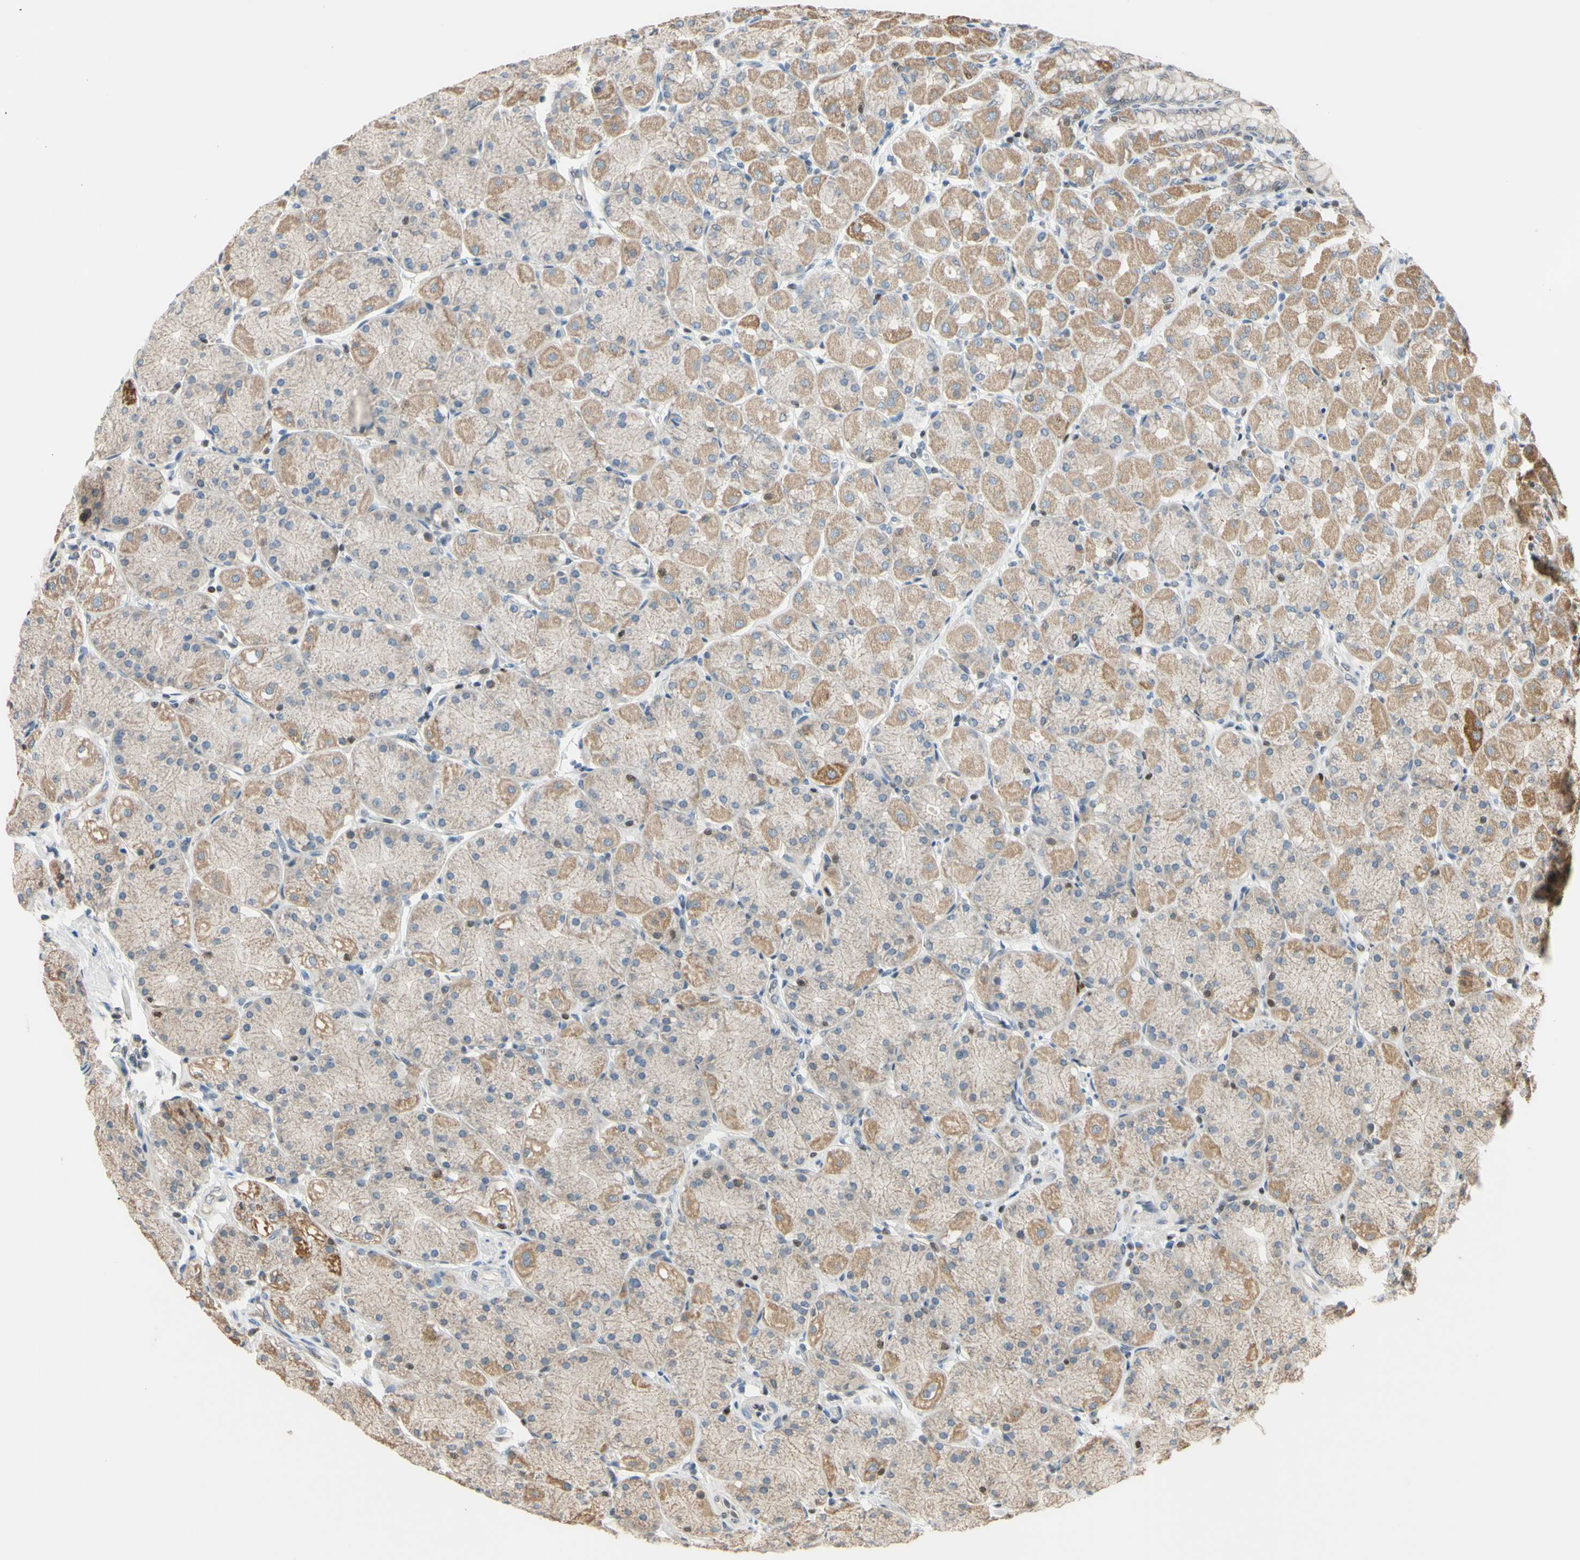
{"staining": {"intensity": "moderate", "quantity": "25%-75%", "location": "cytoplasmic/membranous"}, "tissue": "stomach", "cell_type": "Glandular cells", "image_type": "normal", "snomed": [{"axis": "morphology", "description": "Normal tissue, NOS"}, {"axis": "topography", "description": "Stomach, upper"}], "caption": "Immunohistochemical staining of benign stomach demonstrates 25%-75% levels of moderate cytoplasmic/membranous protein expression in about 25%-75% of glandular cells. Using DAB (brown) and hematoxylin (blue) stains, captured at high magnification using brightfield microscopy.", "gene": "SP4", "patient": {"sex": "female", "age": 56}}